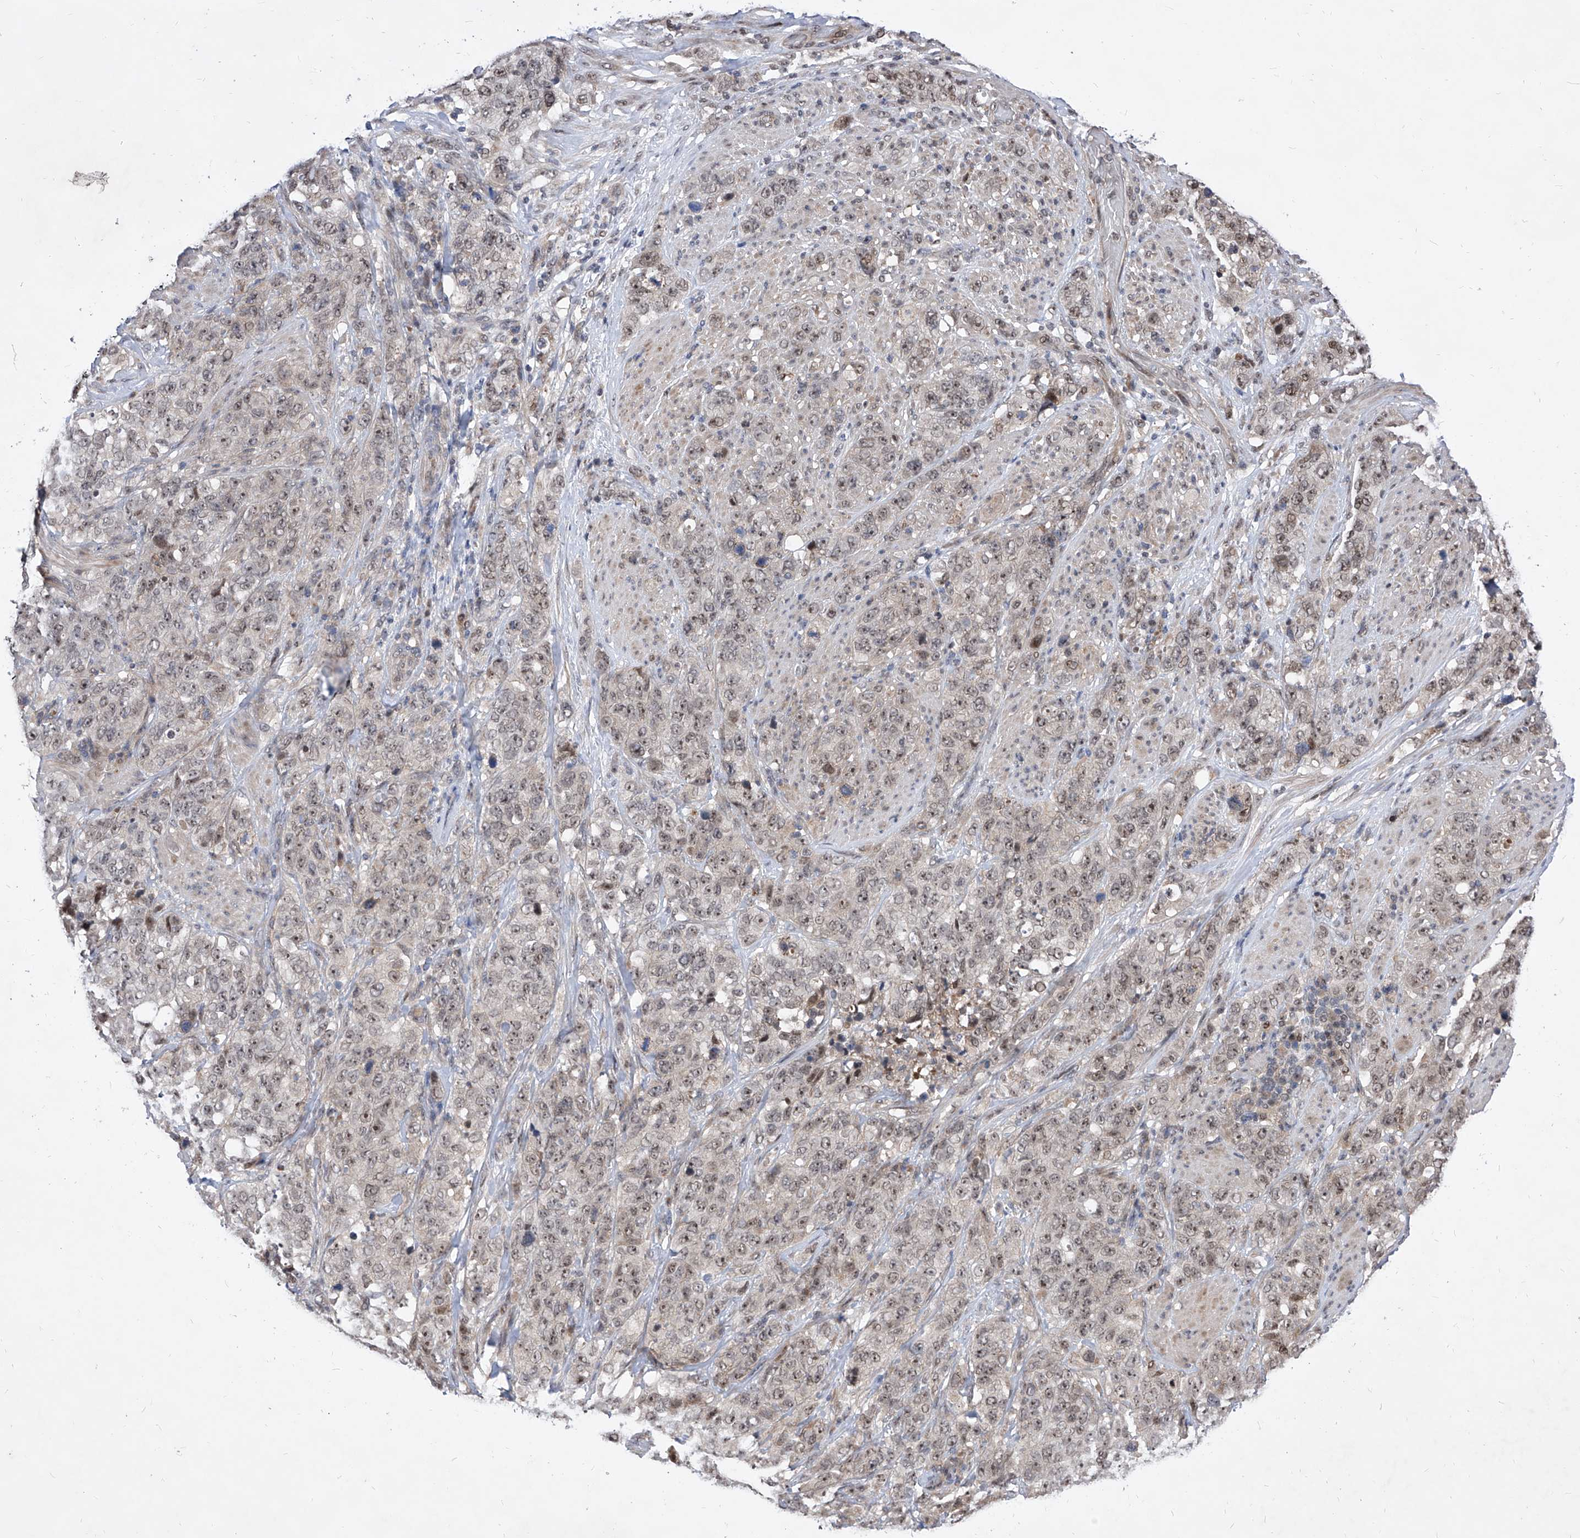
{"staining": {"intensity": "weak", "quantity": ">75%", "location": "nuclear"}, "tissue": "stomach cancer", "cell_type": "Tumor cells", "image_type": "cancer", "snomed": [{"axis": "morphology", "description": "Adenocarcinoma, NOS"}, {"axis": "topography", "description": "Stomach"}], "caption": "Protein staining of stomach adenocarcinoma tissue shows weak nuclear staining in approximately >75% of tumor cells.", "gene": "LGR4", "patient": {"sex": "male", "age": 48}}